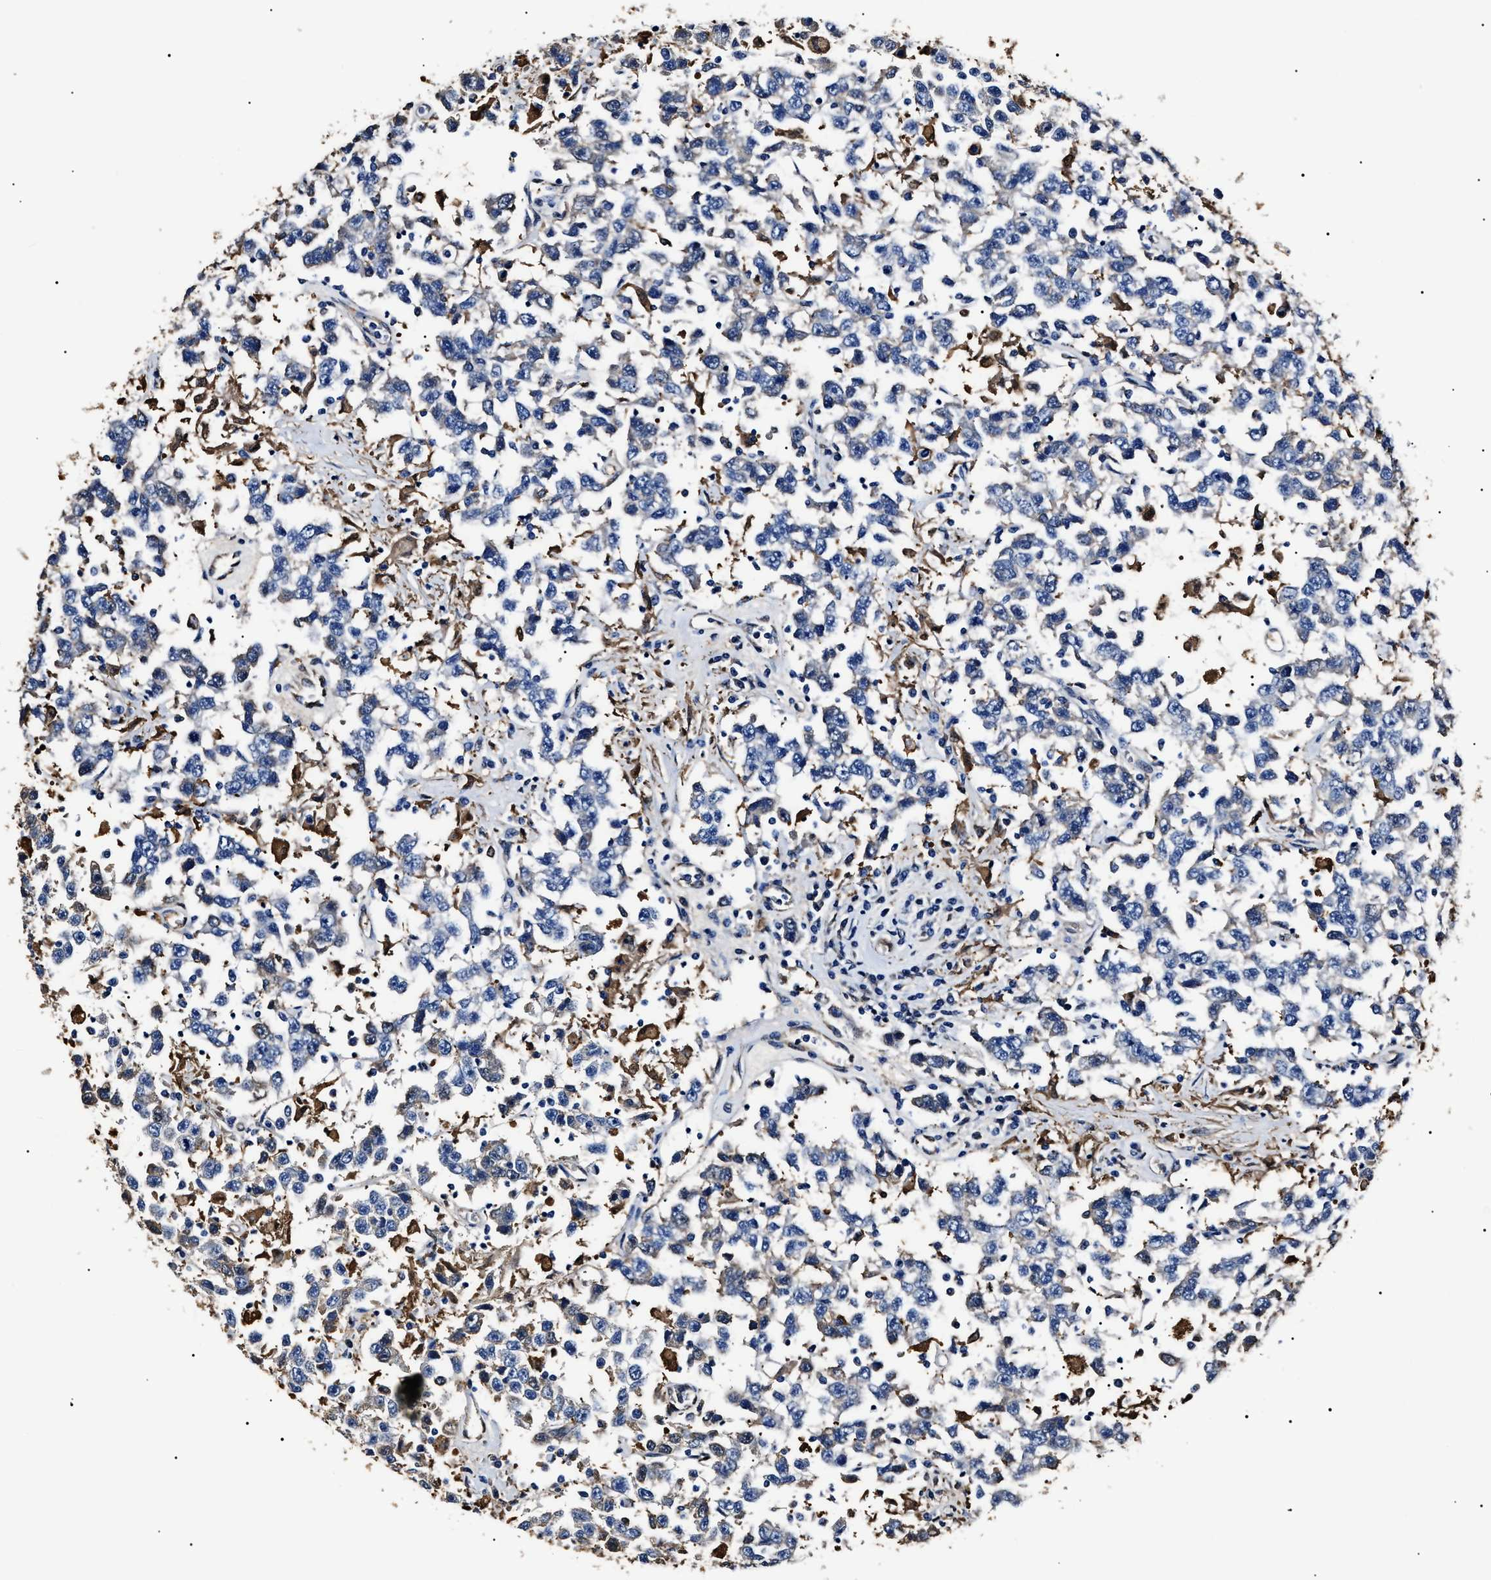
{"staining": {"intensity": "negative", "quantity": "none", "location": "none"}, "tissue": "testis cancer", "cell_type": "Tumor cells", "image_type": "cancer", "snomed": [{"axis": "morphology", "description": "Seminoma, NOS"}, {"axis": "topography", "description": "Testis"}], "caption": "Immunohistochemical staining of human testis cancer (seminoma) displays no significant staining in tumor cells.", "gene": "ALDH1A1", "patient": {"sex": "male", "age": 41}}